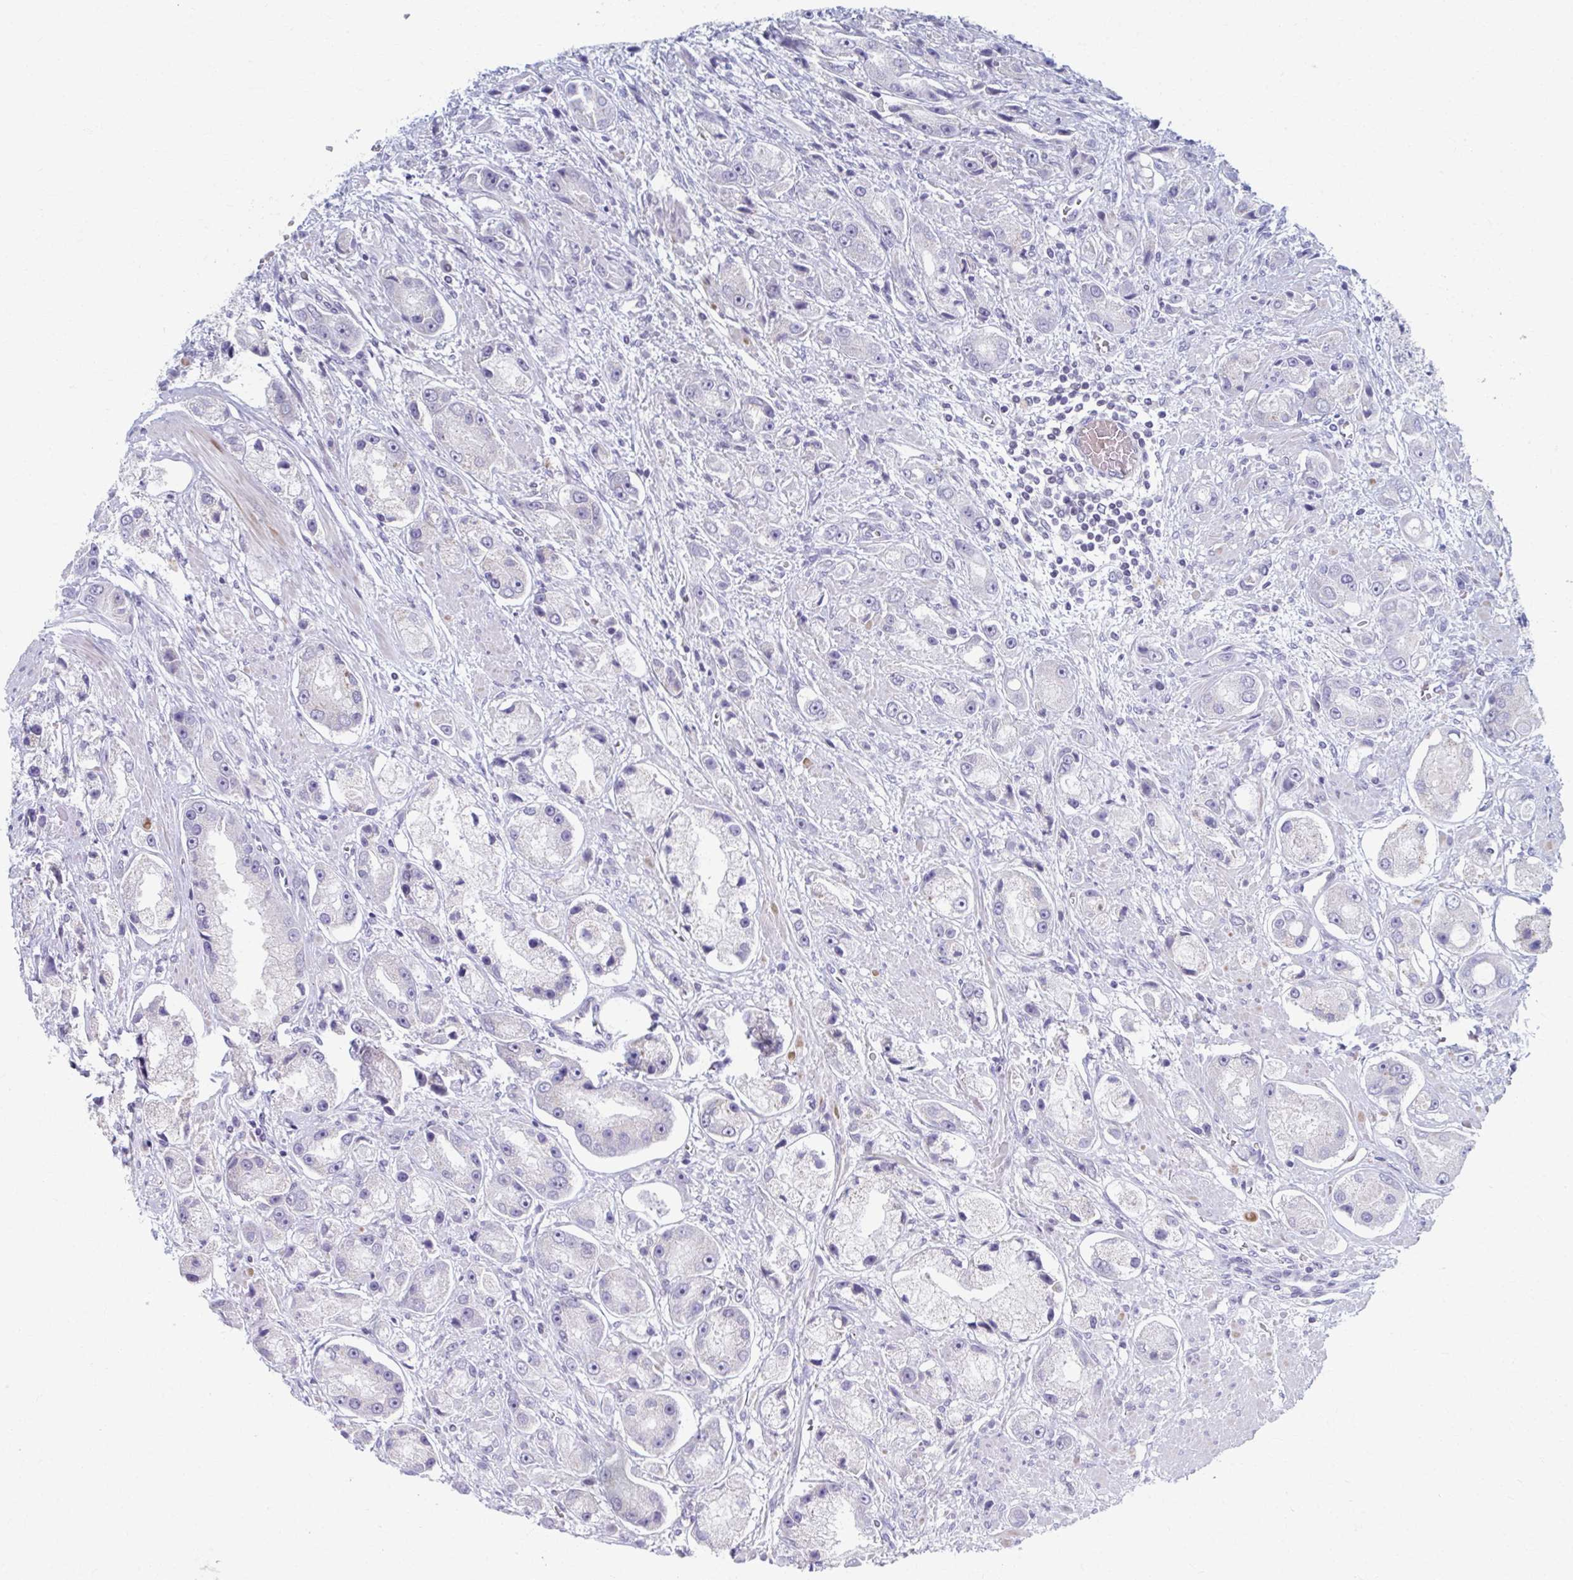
{"staining": {"intensity": "negative", "quantity": "none", "location": "none"}, "tissue": "prostate cancer", "cell_type": "Tumor cells", "image_type": "cancer", "snomed": [{"axis": "morphology", "description": "Adenocarcinoma, High grade"}, {"axis": "topography", "description": "Prostate"}], "caption": "Protein analysis of adenocarcinoma (high-grade) (prostate) exhibits no significant positivity in tumor cells.", "gene": "ABHD16B", "patient": {"sex": "male", "age": 67}}